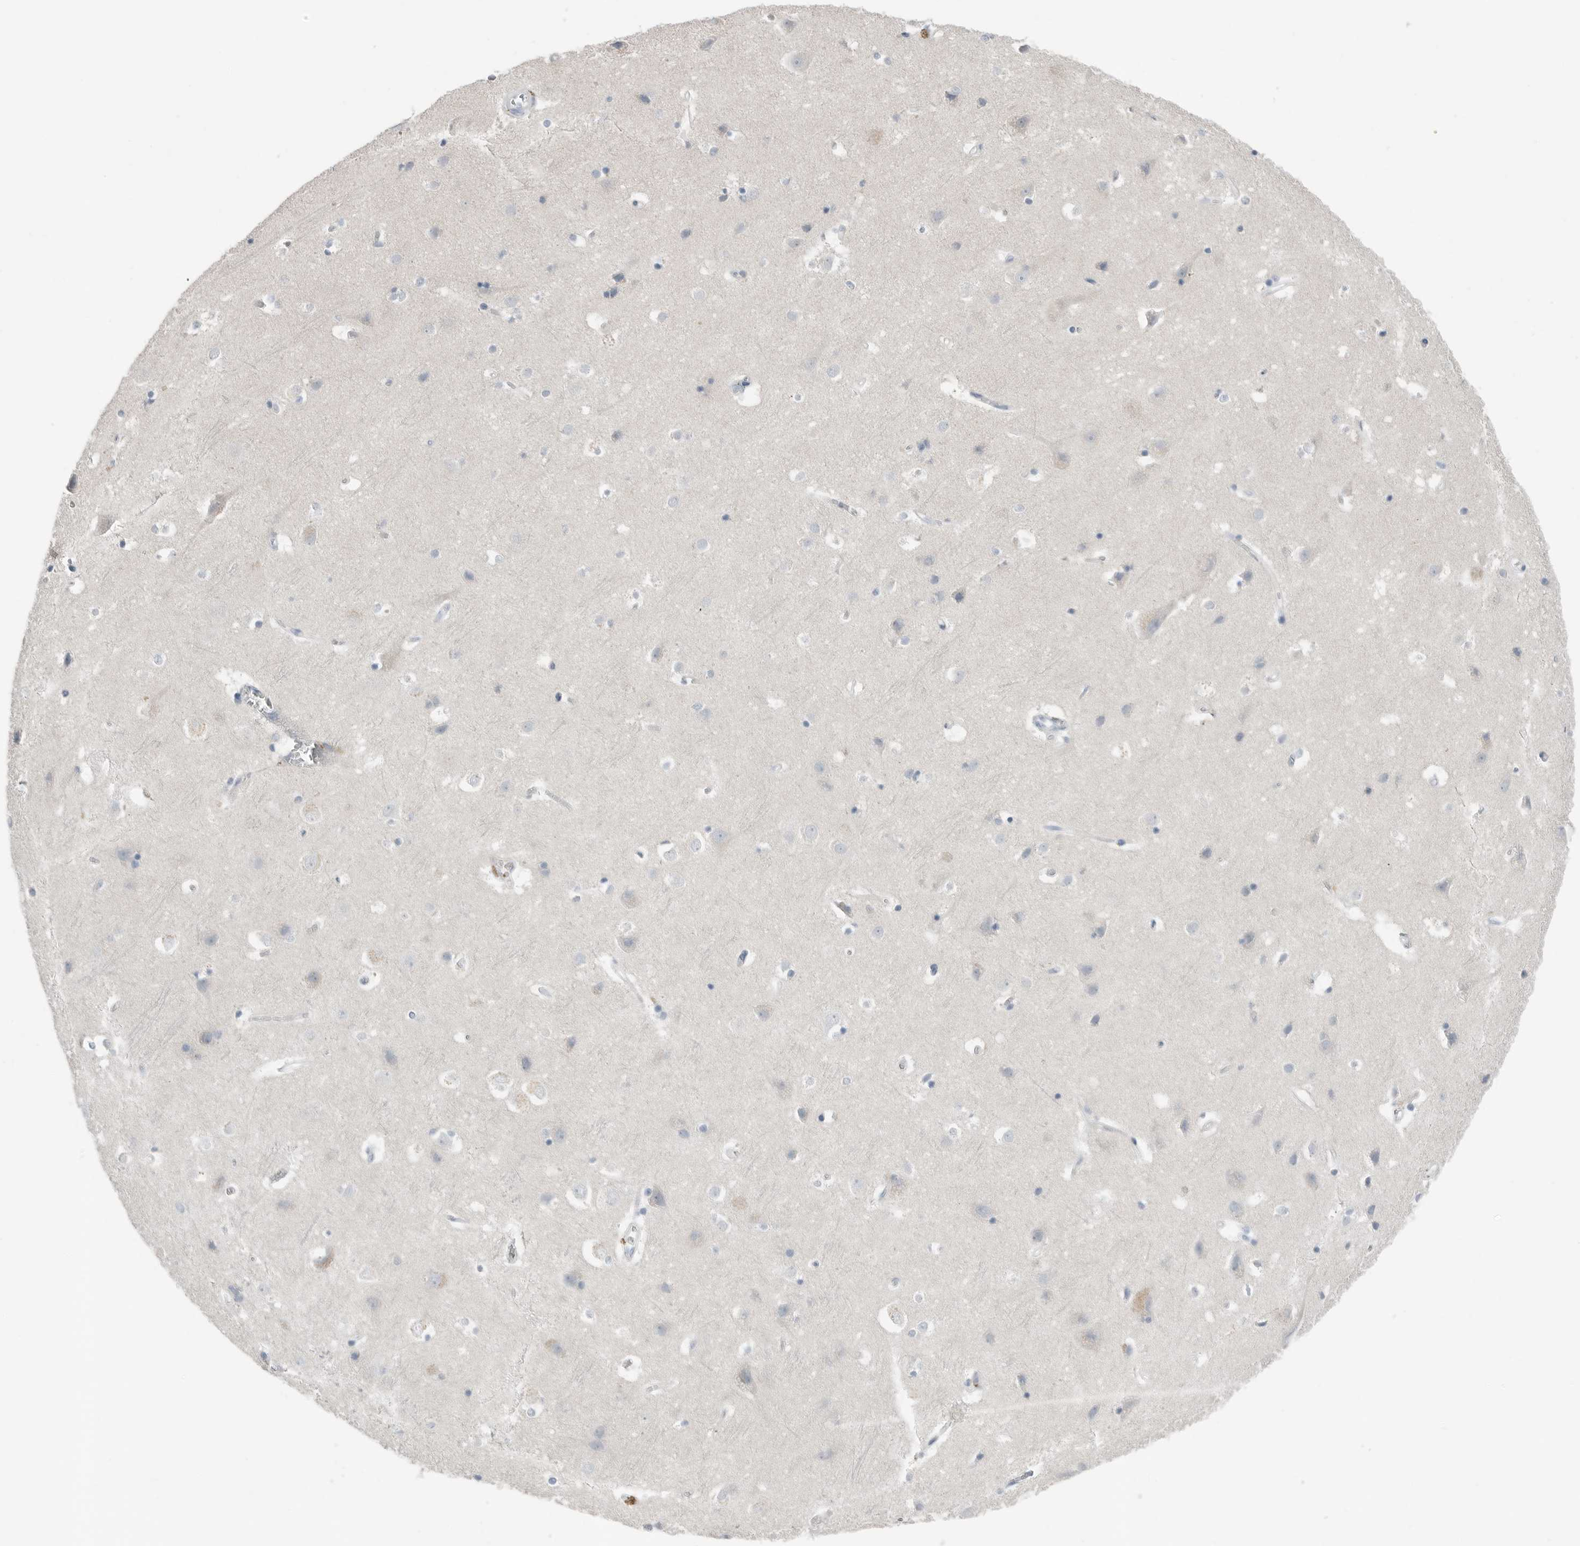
{"staining": {"intensity": "negative", "quantity": "none", "location": "none"}, "tissue": "cerebral cortex", "cell_type": "Endothelial cells", "image_type": "normal", "snomed": [{"axis": "morphology", "description": "Normal tissue, NOS"}, {"axis": "topography", "description": "Cerebral cortex"}], "caption": "IHC photomicrograph of unremarkable cerebral cortex: human cerebral cortex stained with DAB (3,3'-diaminobenzidine) reveals no significant protein expression in endothelial cells.", "gene": "SERPINB7", "patient": {"sex": "male", "age": 54}}